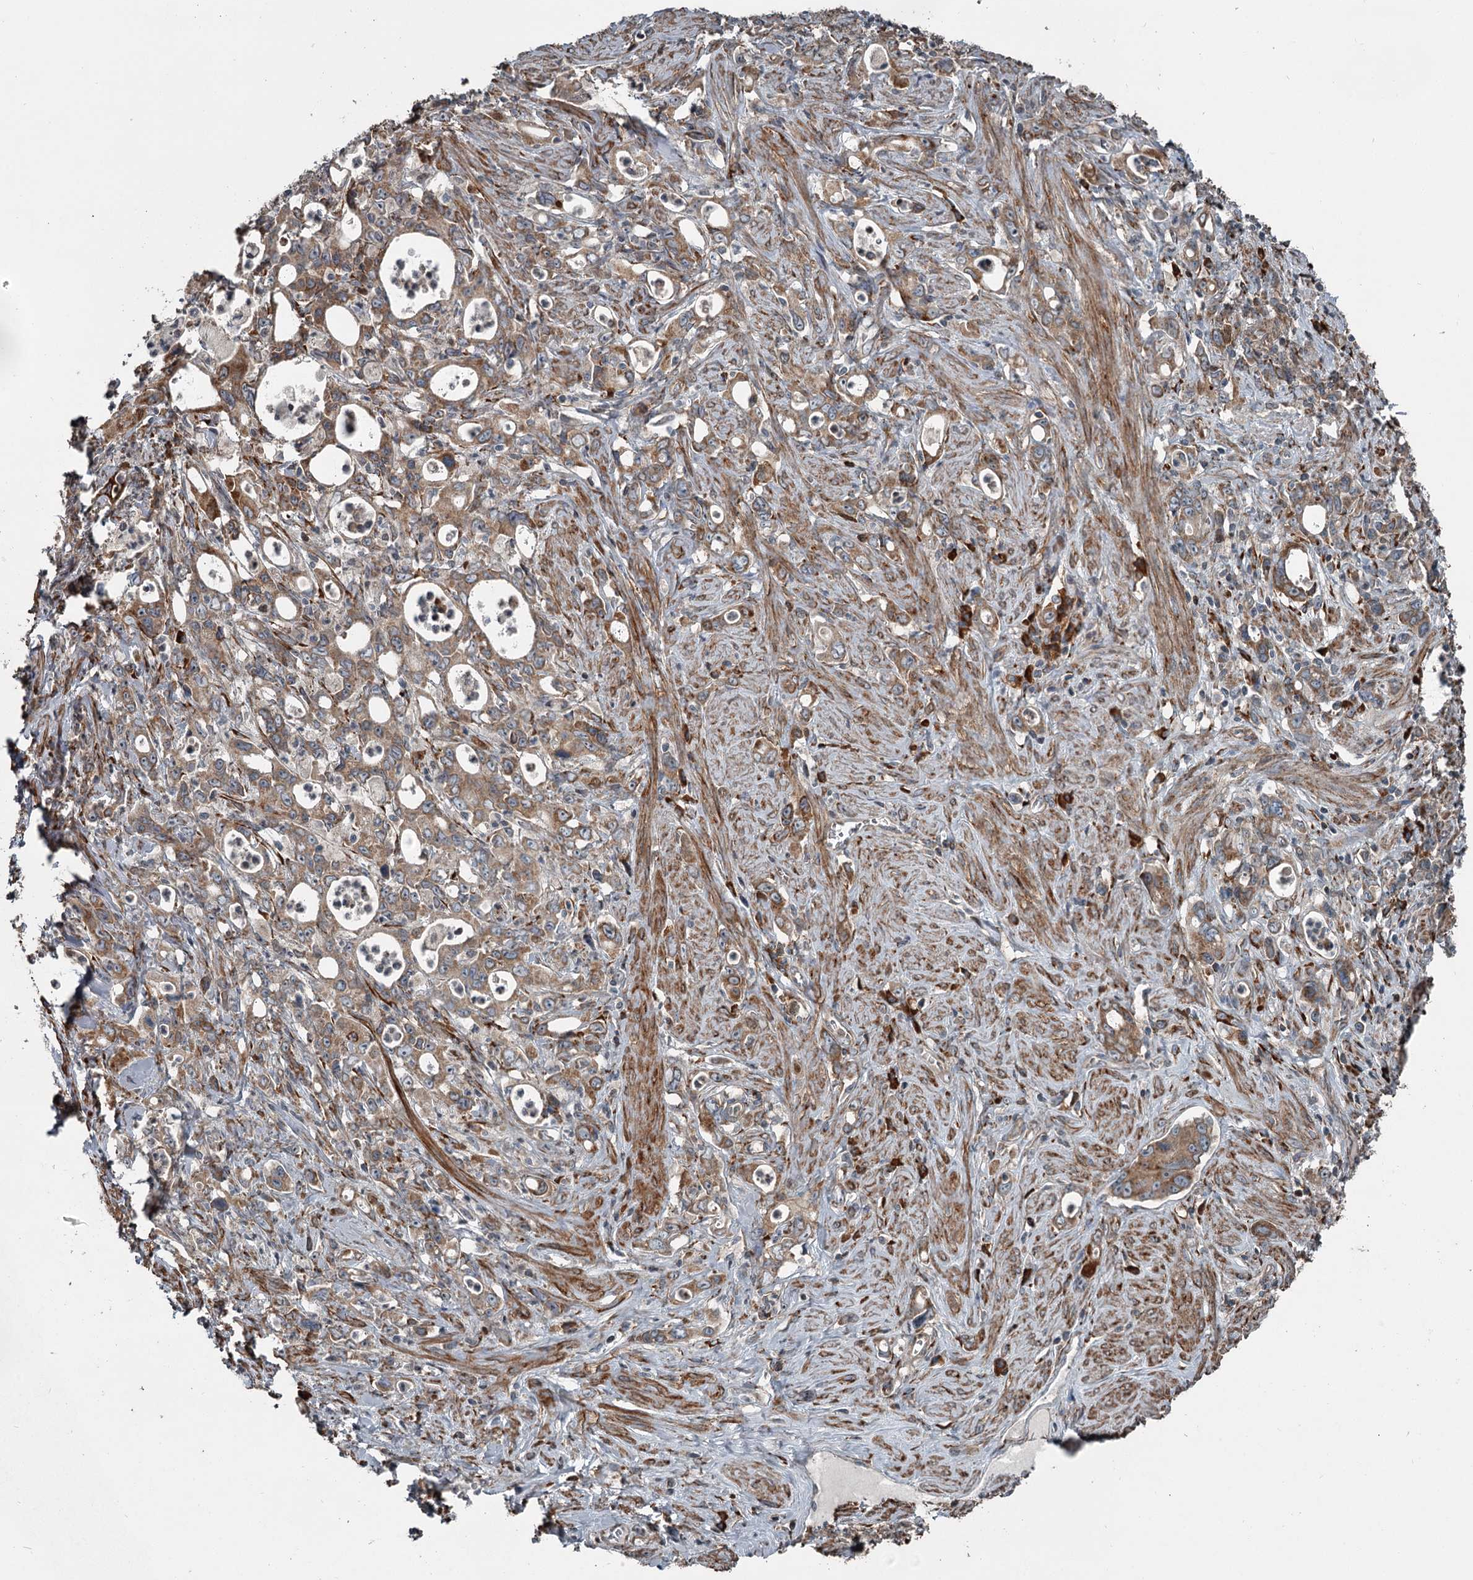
{"staining": {"intensity": "moderate", "quantity": ">75%", "location": "cytoplasmic/membranous"}, "tissue": "stomach cancer", "cell_type": "Tumor cells", "image_type": "cancer", "snomed": [{"axis": "morphology", "description": "Adenocarcinoma, NOS"}, {"axis": "topography", "description": "Stomach, lower"}], "caption": "Tumor cells exhibit moderate cytoplasmic/membranous expression in about >75% of cells in stomach cancer. The staining was performed using DAB (3,3'-diaminobenzidine), with brown indicating positive protein expression. Nuclei are stained blue with hematoxylin.", "gene": "RASSF8", "patient": {"sex": "female", "age": 43}}